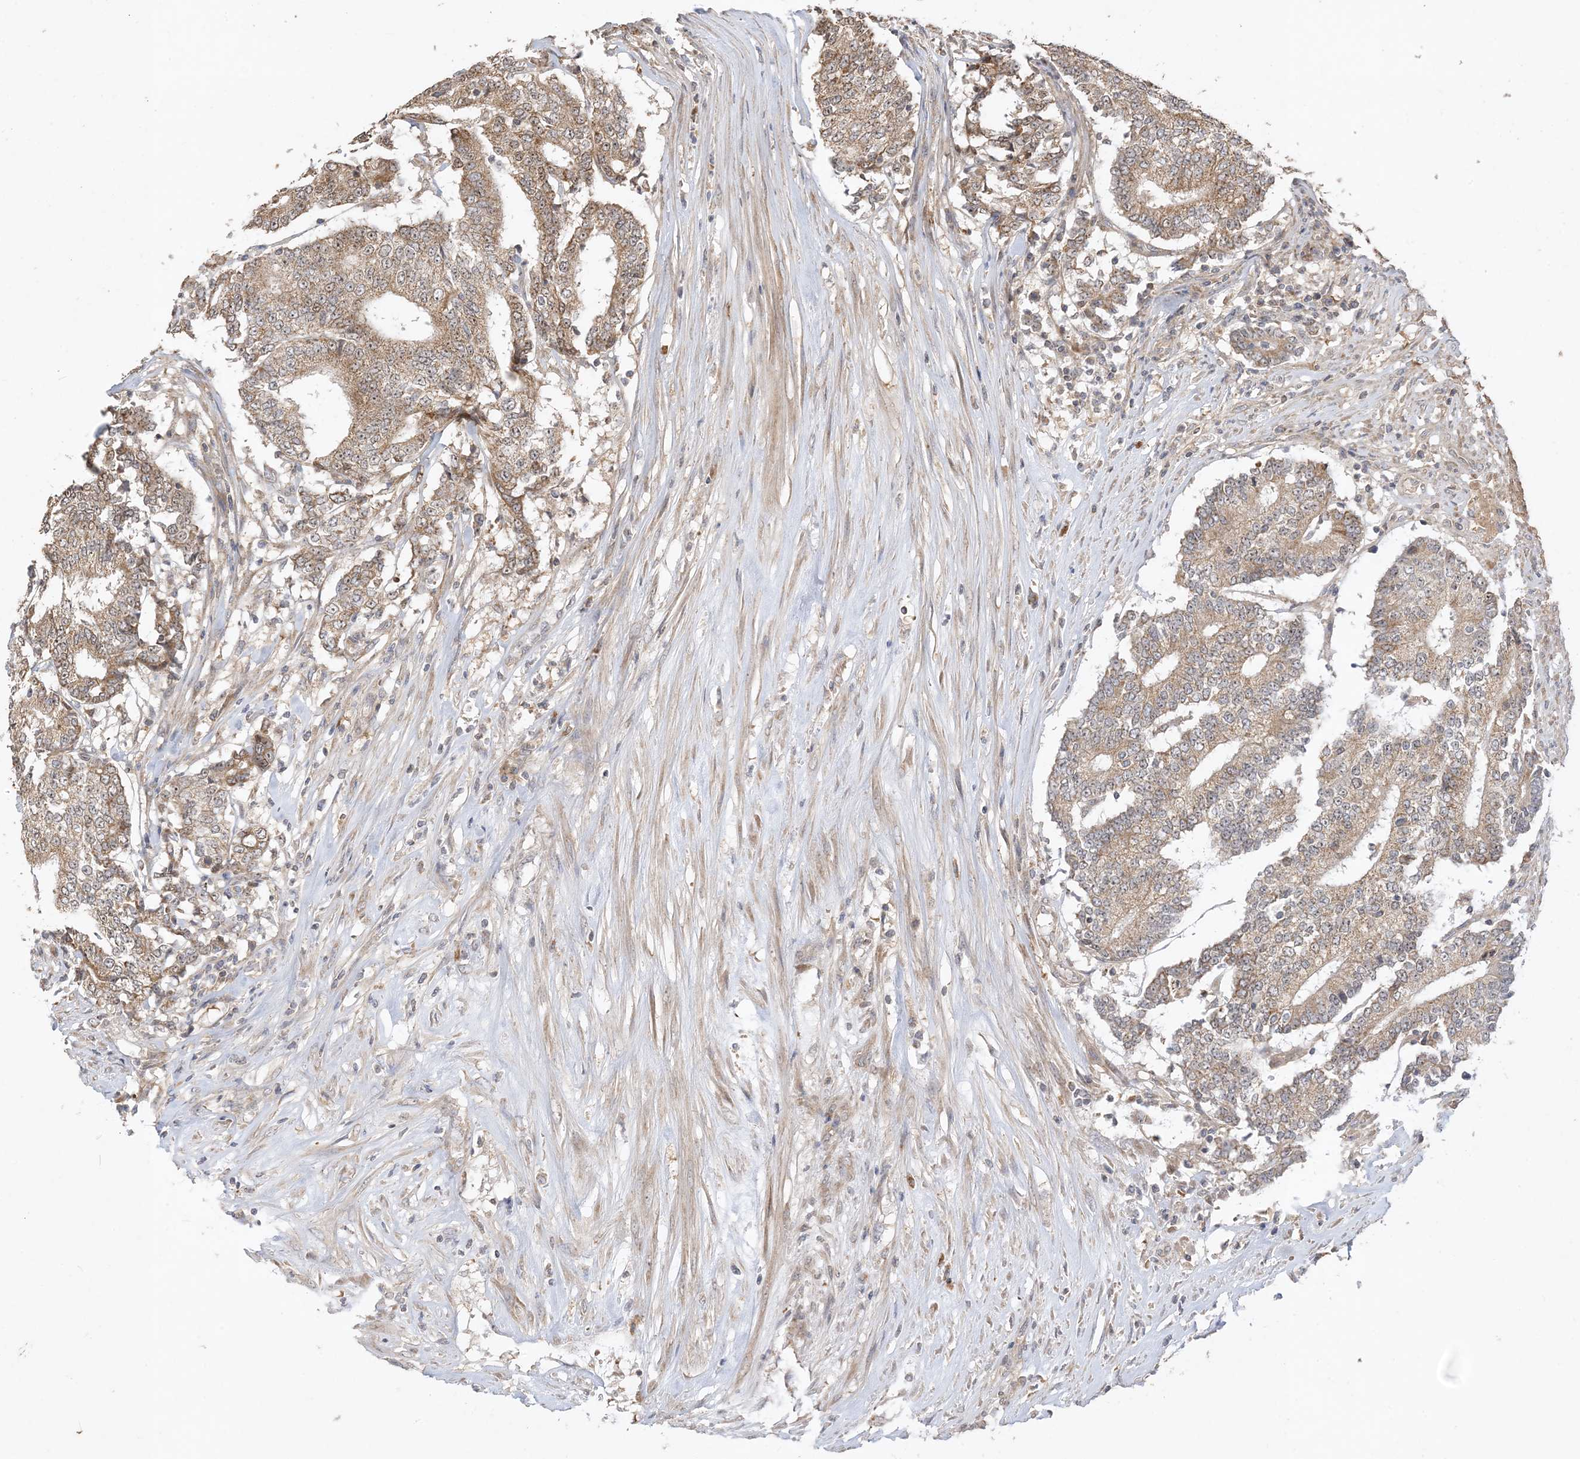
{"staining": {"intensity": "moderate", "quantity": ">75%", "location": "cytoplasmic/membranous"}, "tissue": "prostate cancer", "cell_type": "Tumor cells", "image_type": "cancer", "snomed": [{"axis": "morphology", "description": "Normal tissue, NOS"}, {"axis": "morphology", "description": "Adenocarcinoma, High grade"}, {"axis": "topography", "description": "Prostate"}, {"axis": "topography", "description": "Seminal veicle"}], "caption": "About >75% of tumor cells in human prostate high-grade adenocarcinoma display moderate cytoplasmic/membranous protein expression as visualized by brown immunohistochemical staining.", "gene": "SIRT3", "patient": {"sex": "male", "age": 55}}